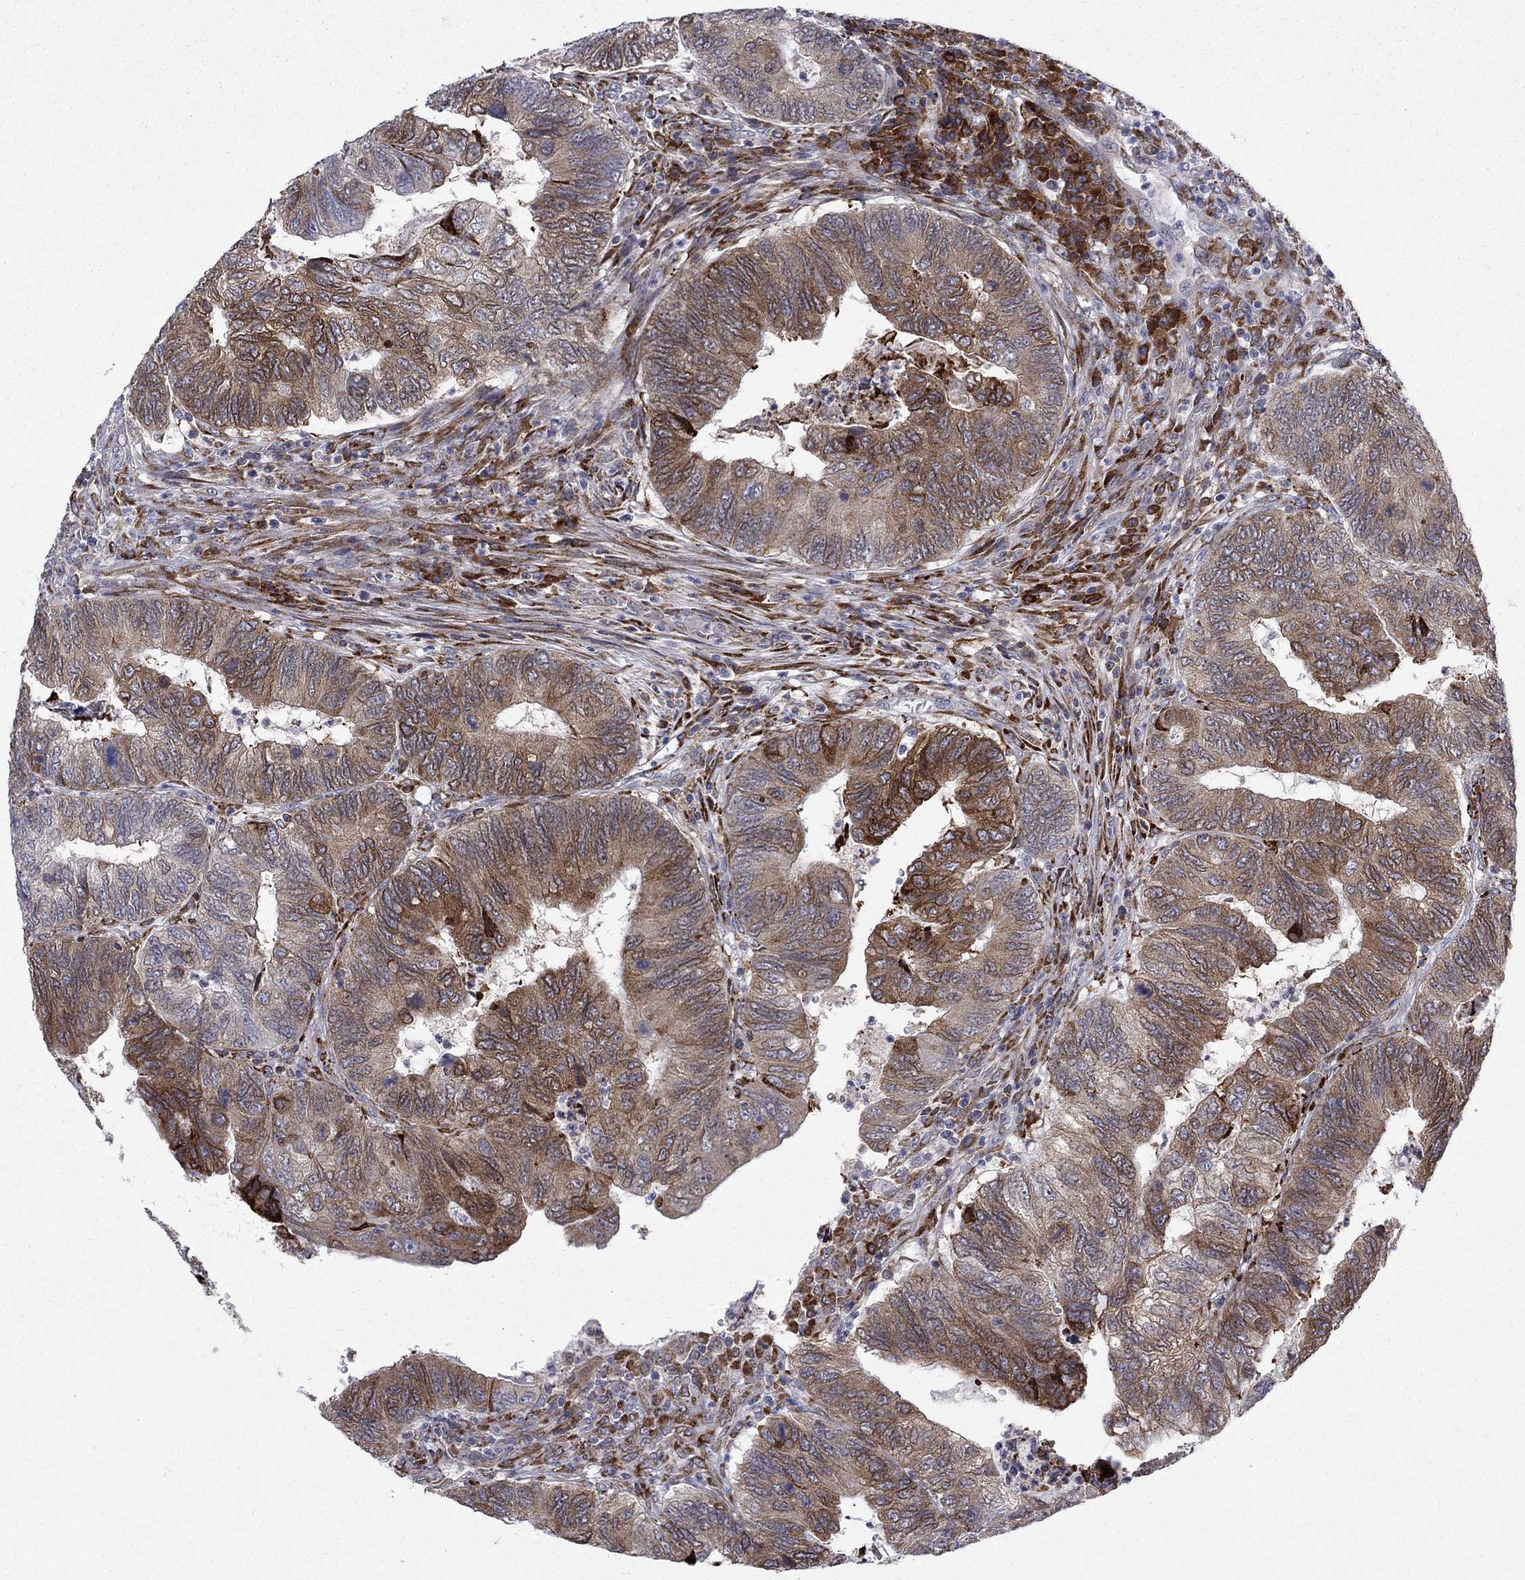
{"staining": {"intensity": "moderate", "quantity": "25%-75%", "location": "cytoplasmic/membranous"}, "tissue": "colorectal cancer", "cell_type": "Tumor cells", "image_type": "cancer", "snomed": [{"axis": "morphology", "description": "Adenocarcinoma, NOS"}, {"axis": "topography", "description": "Colon"}], "caption": "Protein expression analysis of colorectal cancer (adenocarcinoma) exhibits moderate cytoplasmic/membranous staining in approximately 25%-75% of tumor cells.", "gene": "CAB39L", "patient": {"sex": "female", "age": 67}}